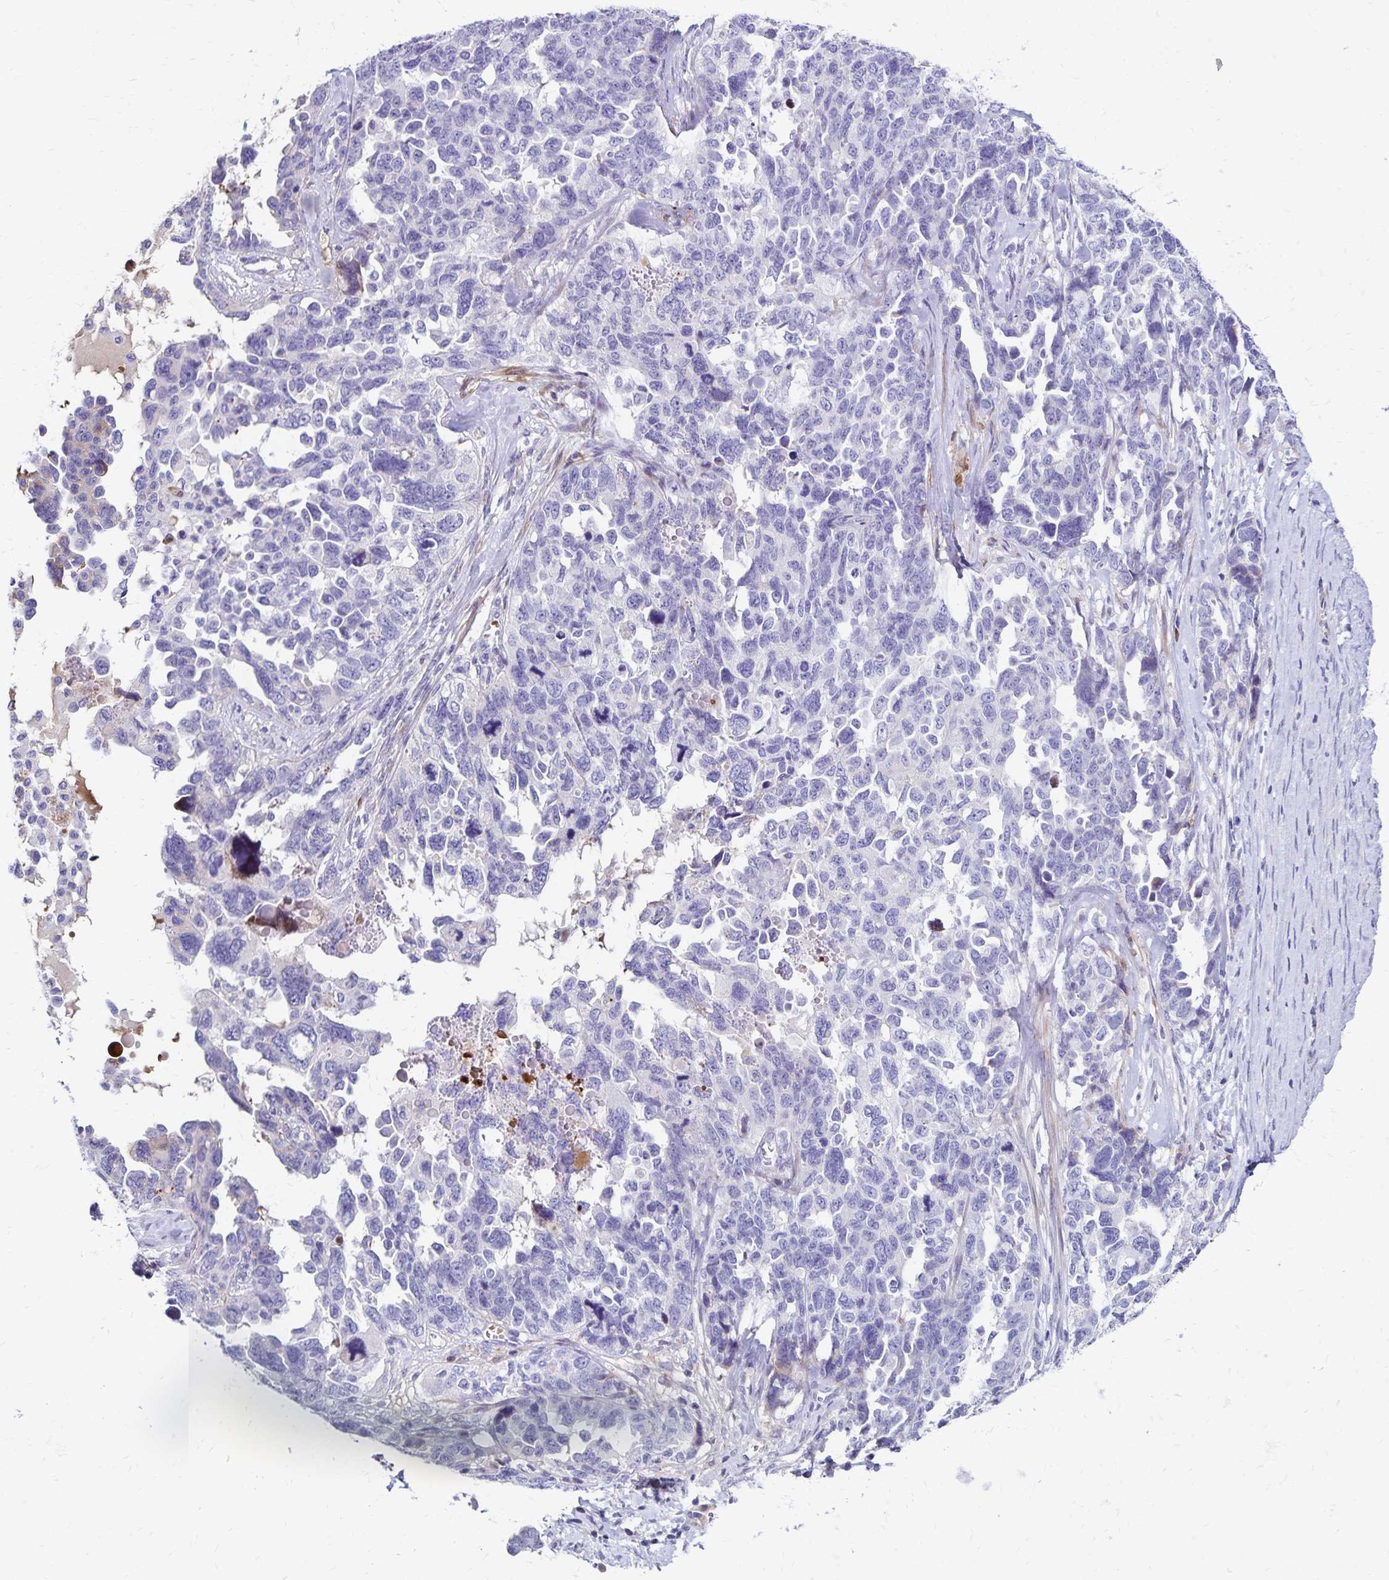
{"staining": {"intensity": "negative", "quantity": "none", "location": "none"}, "tissue": "ovarian cancer", "cell_type": "Tumor cells", "image_type": "cancer", "snomed": [{"axis": "morphology", "description": "Cystadenocarcinoma, serous, NOS"}, {"axis": "topography", "description": "Ovary"}], "caption": "DAB (3,3'-diaminobenzidine) immunohistochemical staining of human ovarian serous cystadenocarcinoma displays no significant expression in tumor cells.", "gene": "NECAP1", "patient": {"sex": "female", "age": 69}}